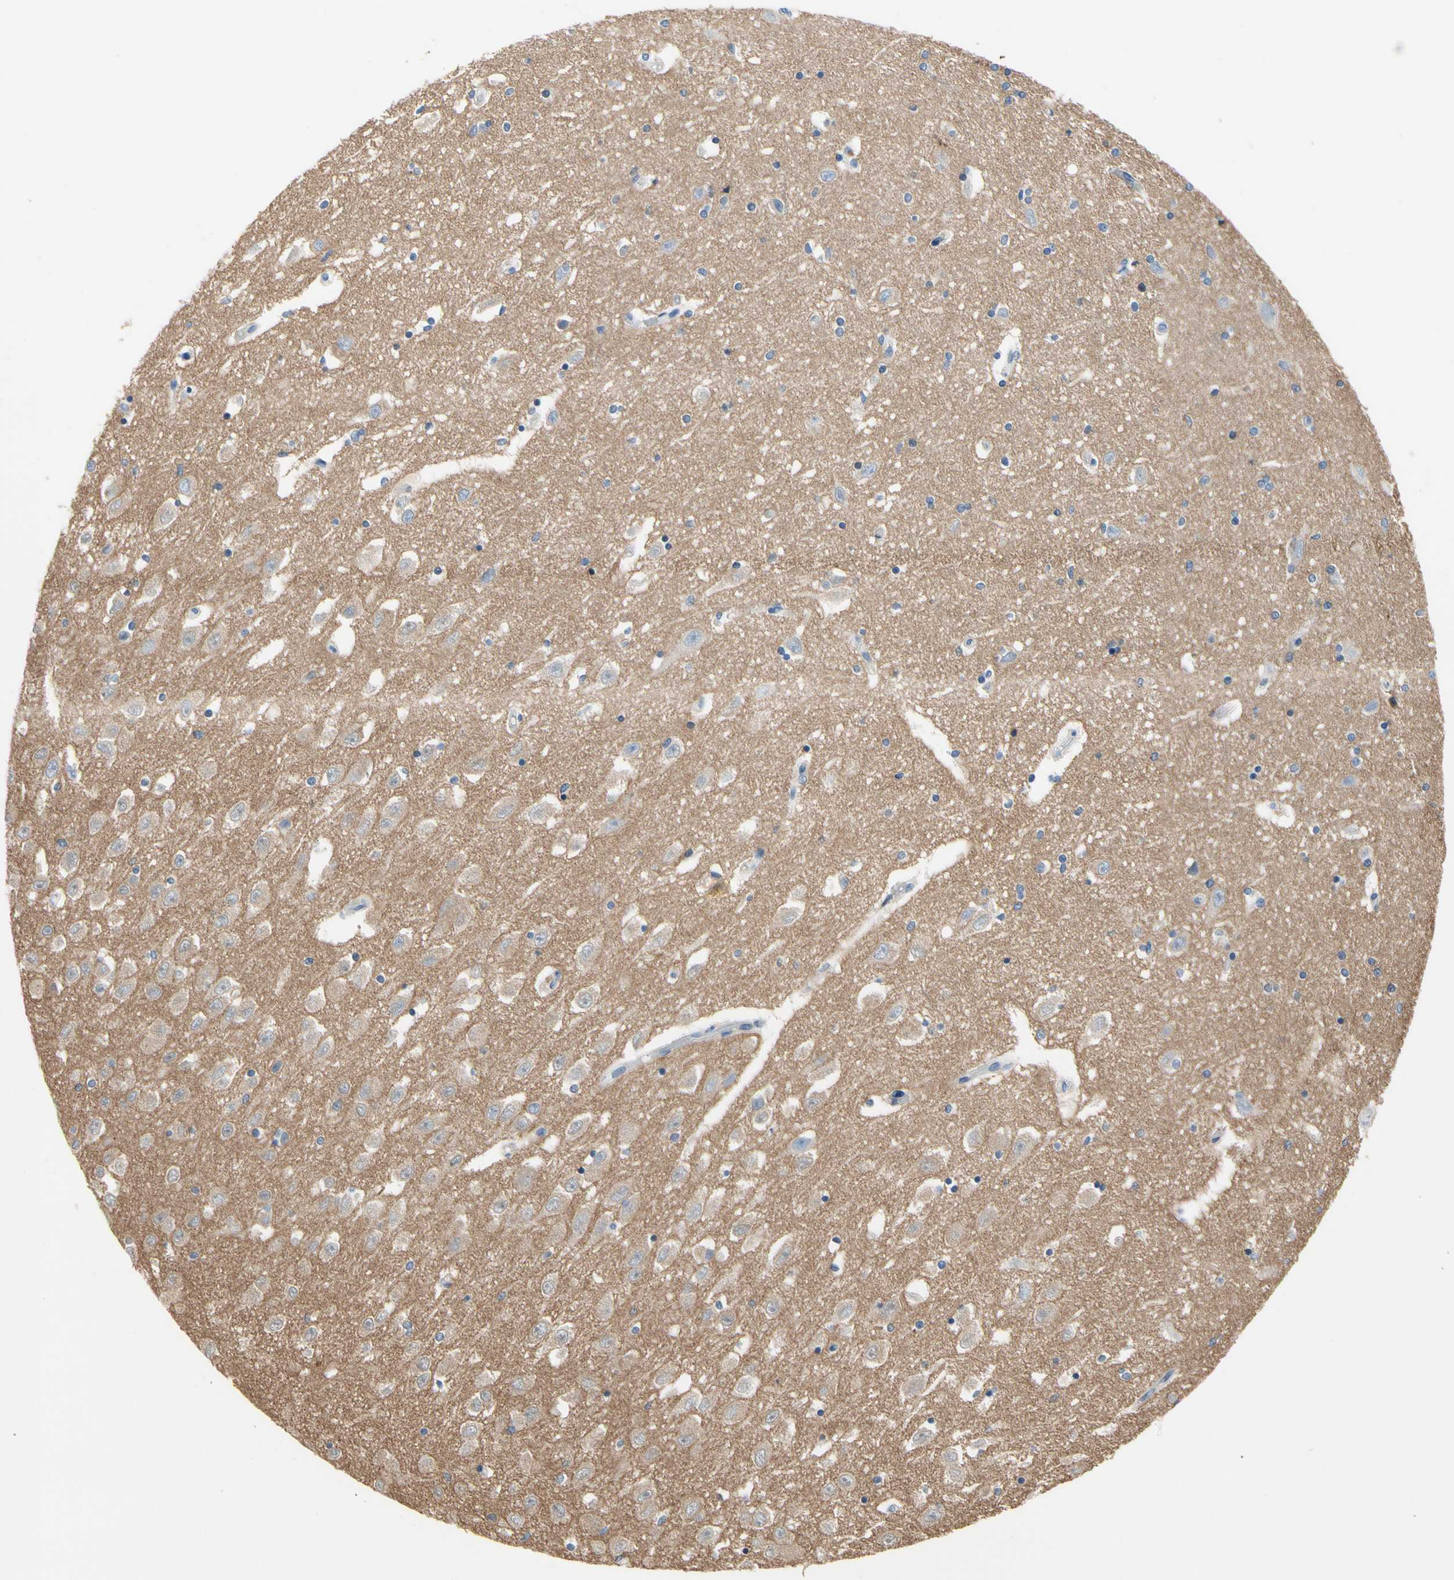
{"staining": {"intensity": "negative", "quantity": "none", "location": "none"}, "tissue": "hippocampus", "cell_type": "Glial cells", "image_type": "normal", "snomed": [{"axis": "morphology", "description": "Normal tissue, NOS"}, {"axis": "topography", "description": "Hippocampus"}], "caption": "IHC of normal human hippocampus exhibits no positivity in glial cells.", "gene": "STXBP1", "patient": {"sex": "female", "age": 54}}